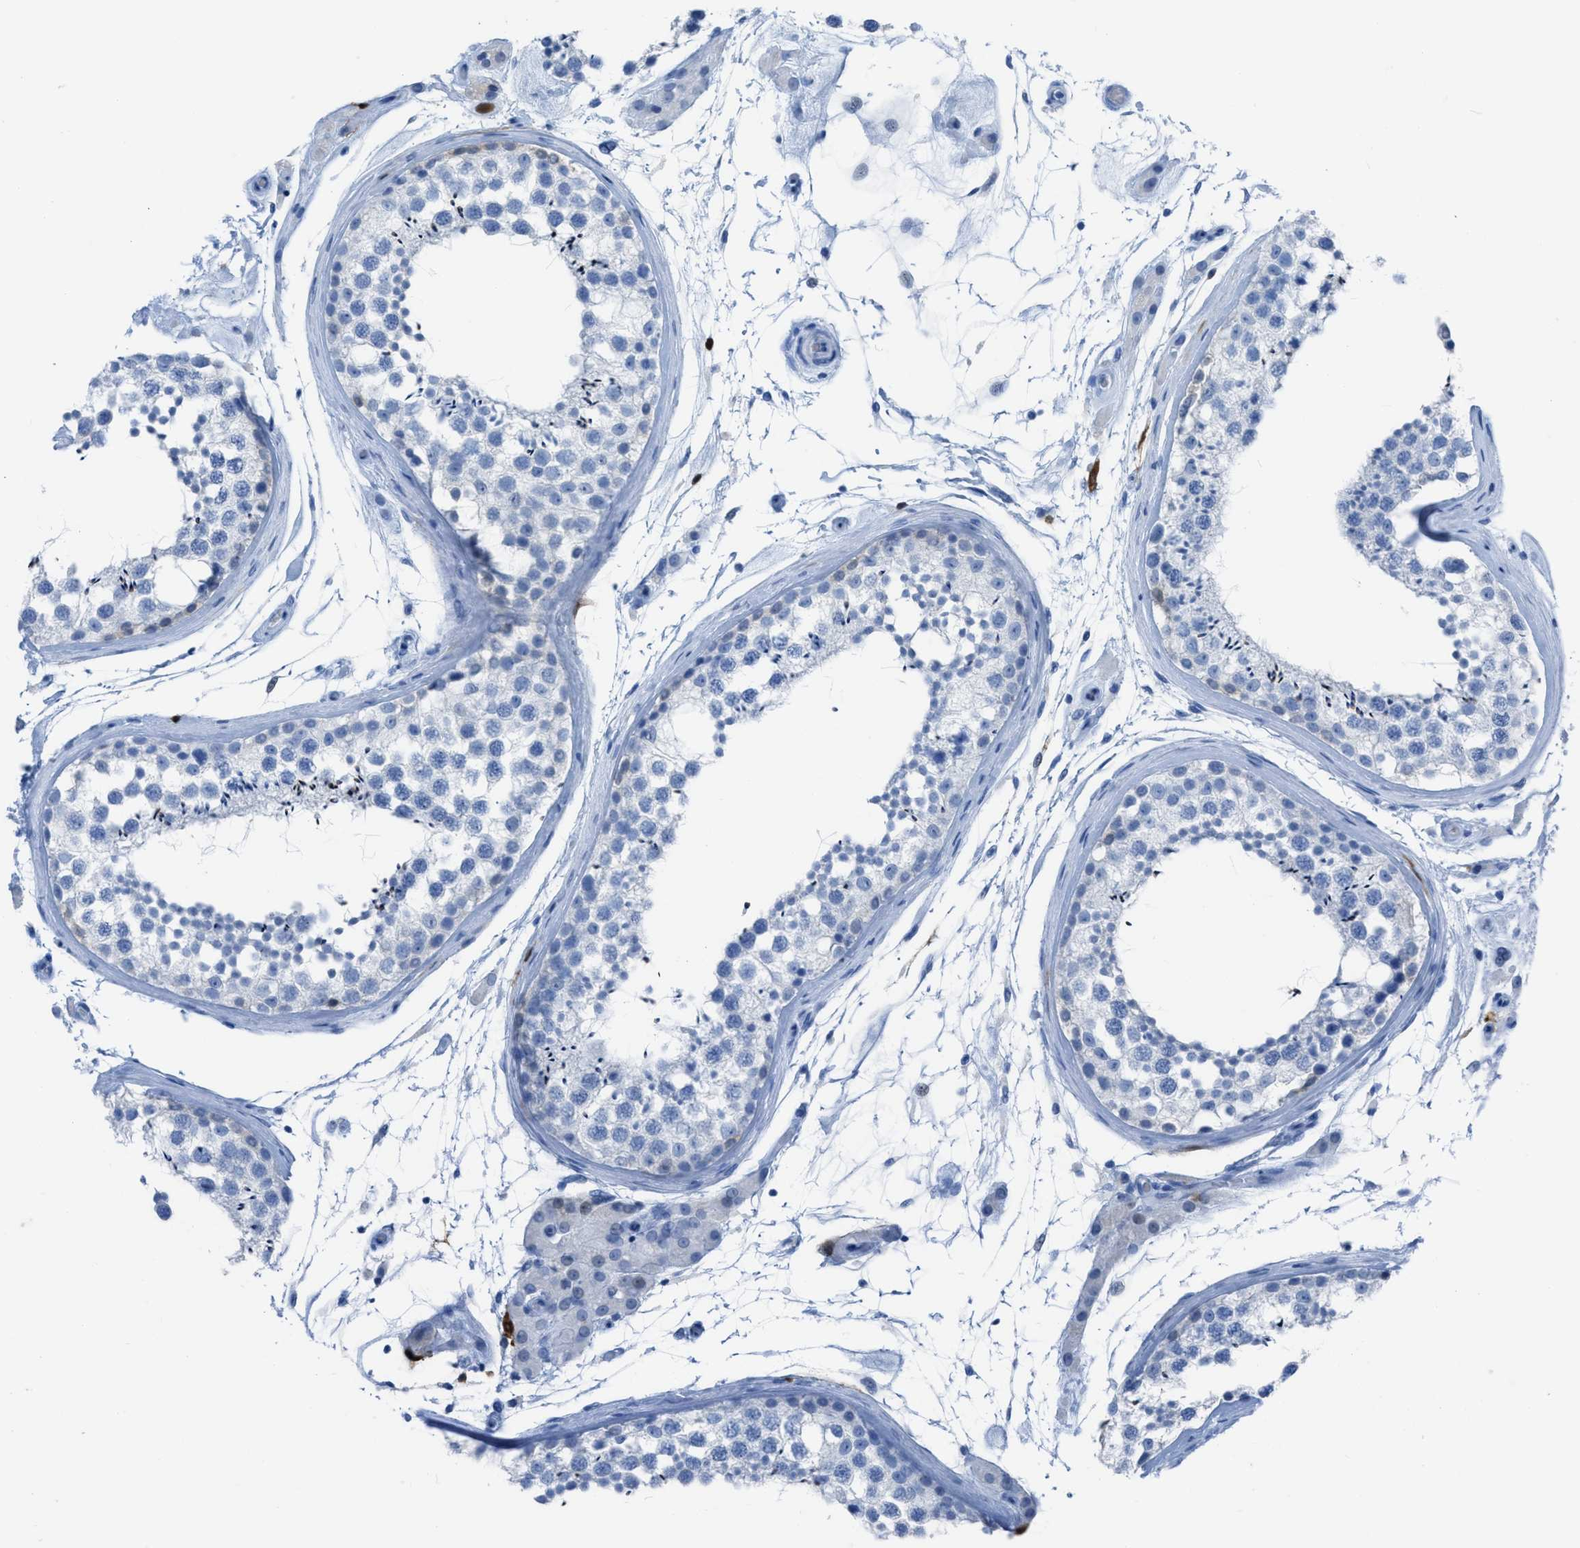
{"staining": {"intensity": "negative", "quantity": "none", "location": "none"}, "tissue": "testis", "cell_type": "Cells in seminiferous ducts", "image_type": "normal", "snomed": [{"axis": "morphology", "description": "Normal tissue, NOS"}, {"axis": "topography", "description": "Testis"}], "caption": "DAB (3,3'-diaminobenzidine) immunohistochemical staining of normal human testis demonstrates no significant expression in cells in seminiferous ducts.", "gene": "CDKN2A", "patient": {"sex": "male", "age": 46}}